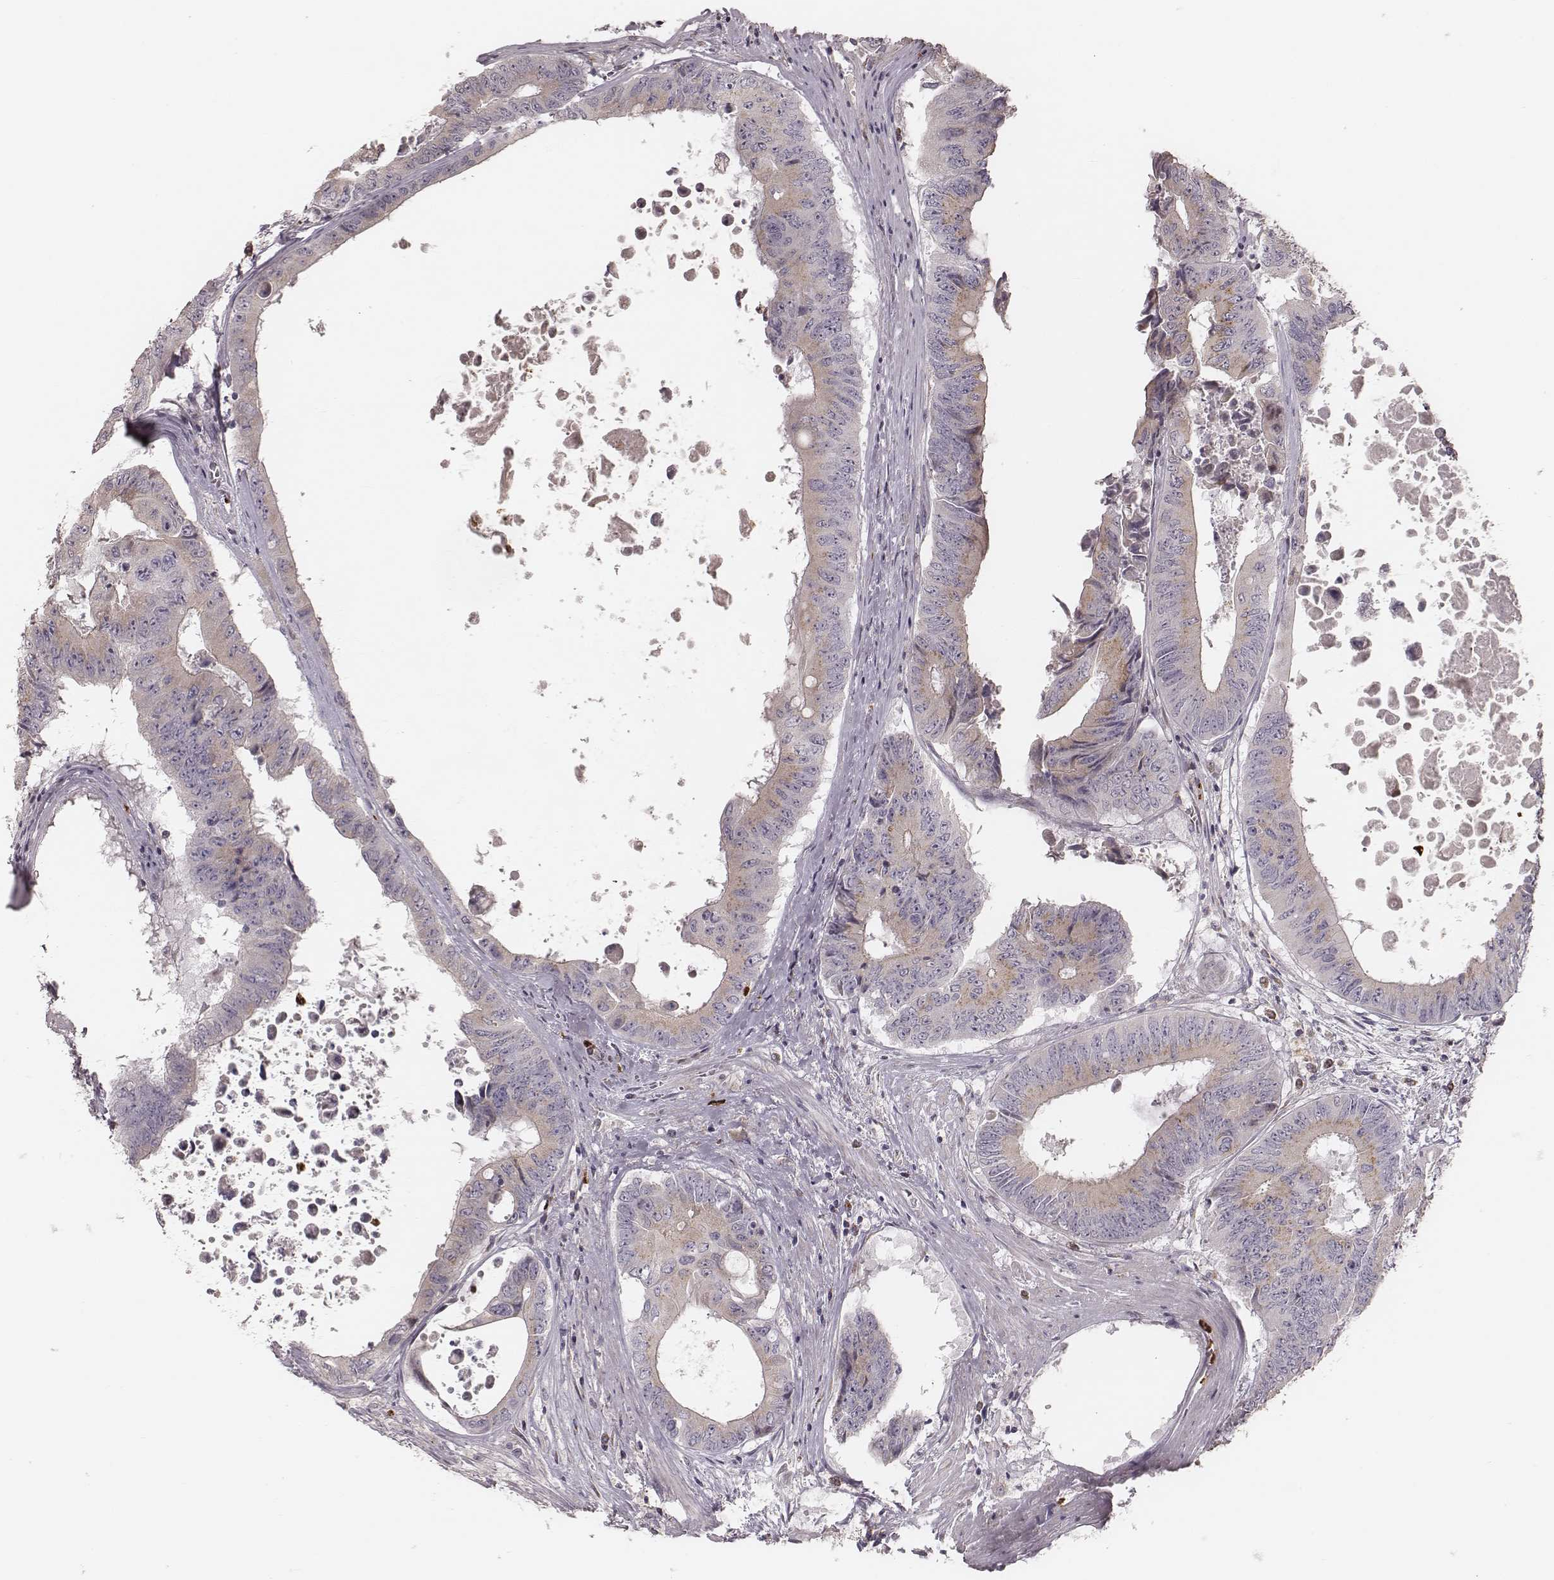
{"staining": {"intensity": "weak", "quantity": ">75%", "location": "cytoplasmic/membranous"}, "tissue": "colorectal cancer", "cell_type": "Tumor cells", "image_type": "cancer", "snomed": [{"axis": "morphology", "description": "Adenocarcinoma, NOS"}, {"axis": "topography", "description": "Rectum"}], "caption": "Adenocarcinoma (colorectal) tissue exhibits weak cytoplasmic/membranous positivity in about >75% of tumor cells, visualized by immunohistochemistry. The staining was performed using DAB (3,3'-diaminobenzidine) to visualize the protein expression in brown, while the nuclei were stained in blue with hematoxylin (Magnification: 20x).", "gene": "ABCA7", "patient": {"sex": "male", "age": 59}}